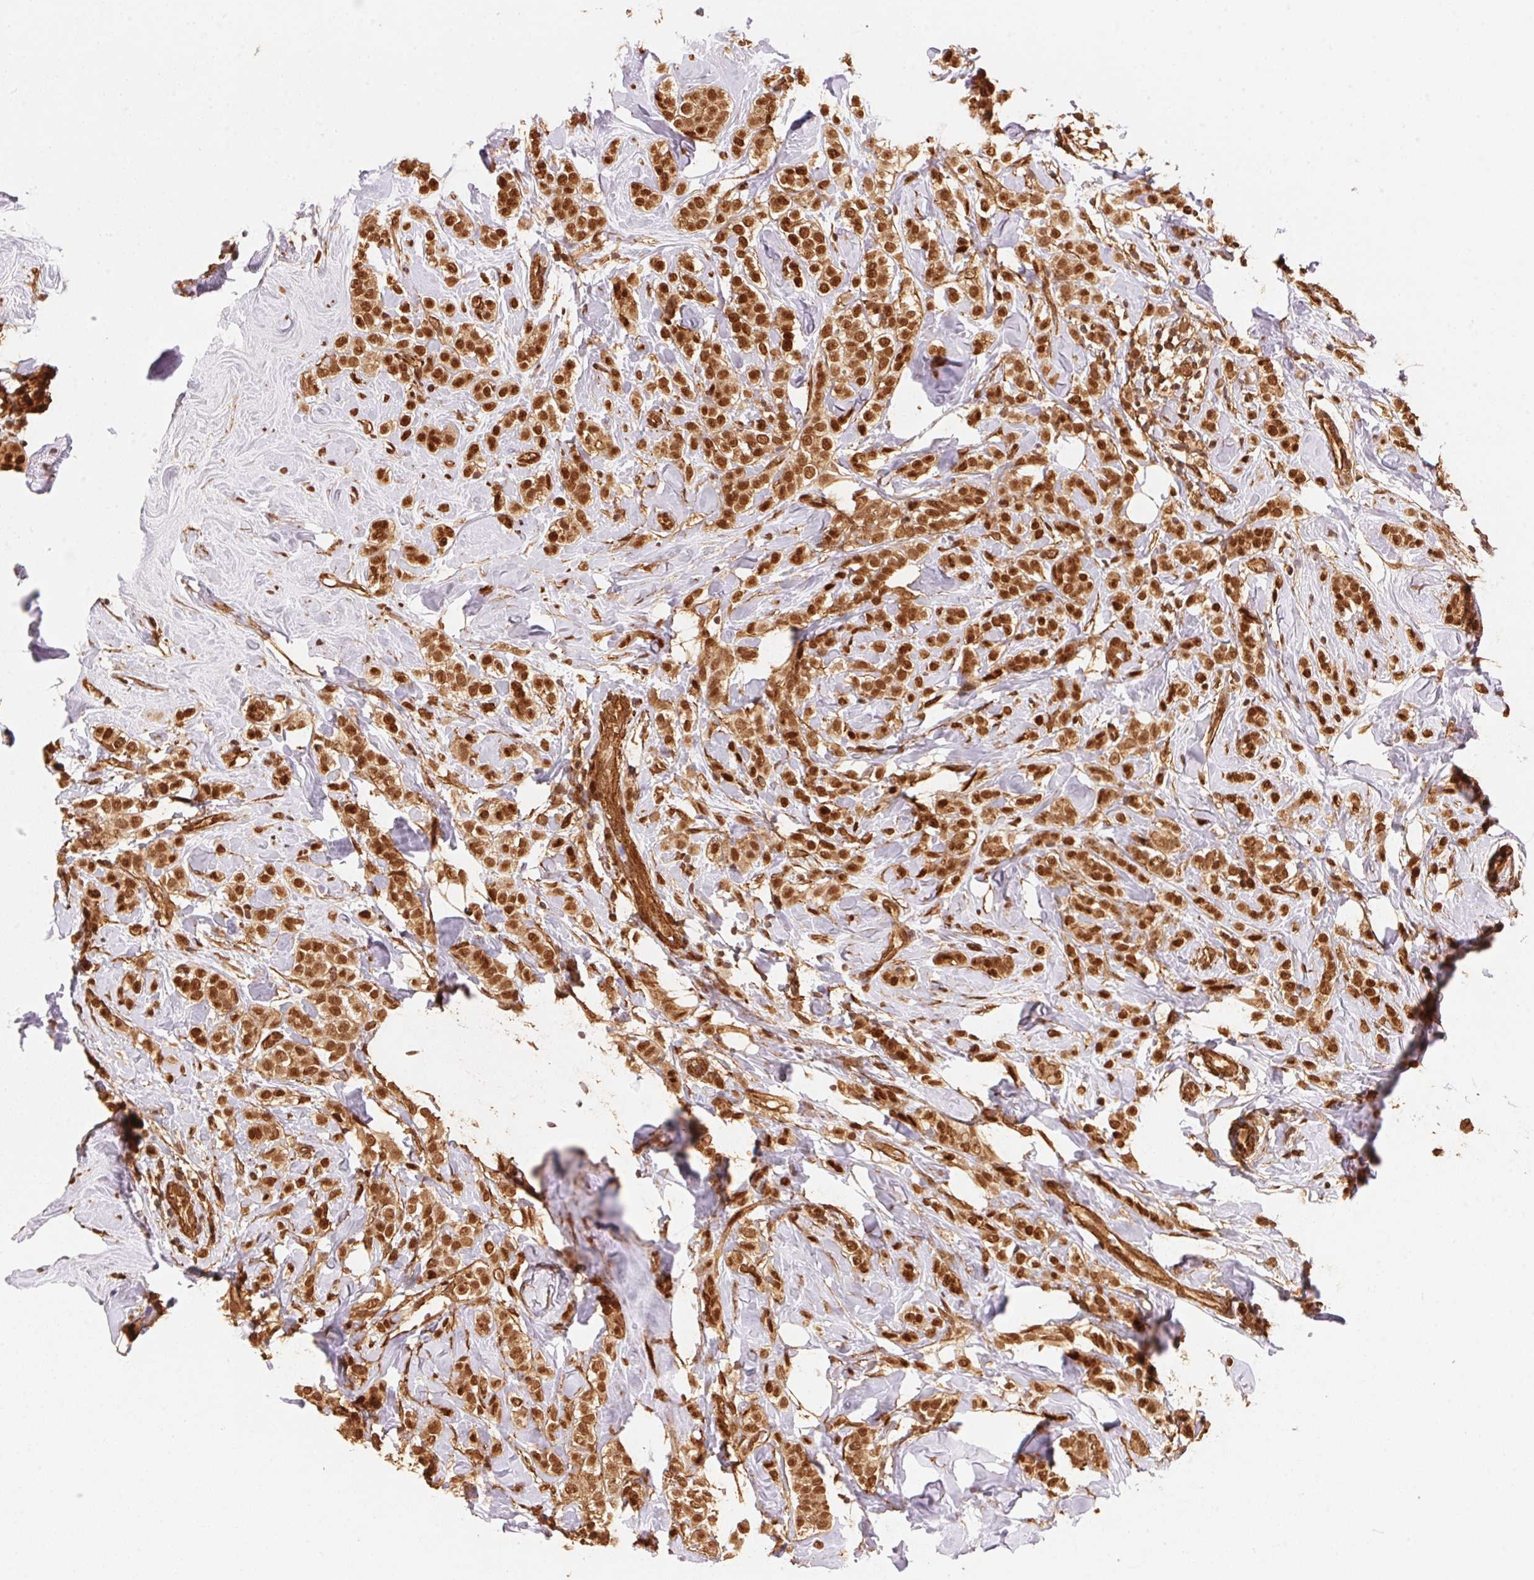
{"staining": {"intensity": "strong", "quantity": ">75%", "location": "cytoplasmic/membranous,nuclear"}, "tissue": "breast cancer", "cell_type": "Tumor cells", "image_type": "cancer", "snomed": [{"axis": "morphology", "description": "Lobular carcinoma"}, {"axis": "topography", "description": "Breast"}], "caption": "Breast cancer stained with a brown dye exhibits strong cytoplasmic/membranous and nuclear positive staining in approximately >75% of tumor cells.", "gene": "TNIP2", "patient": {"sex": "female", "age": 49}}